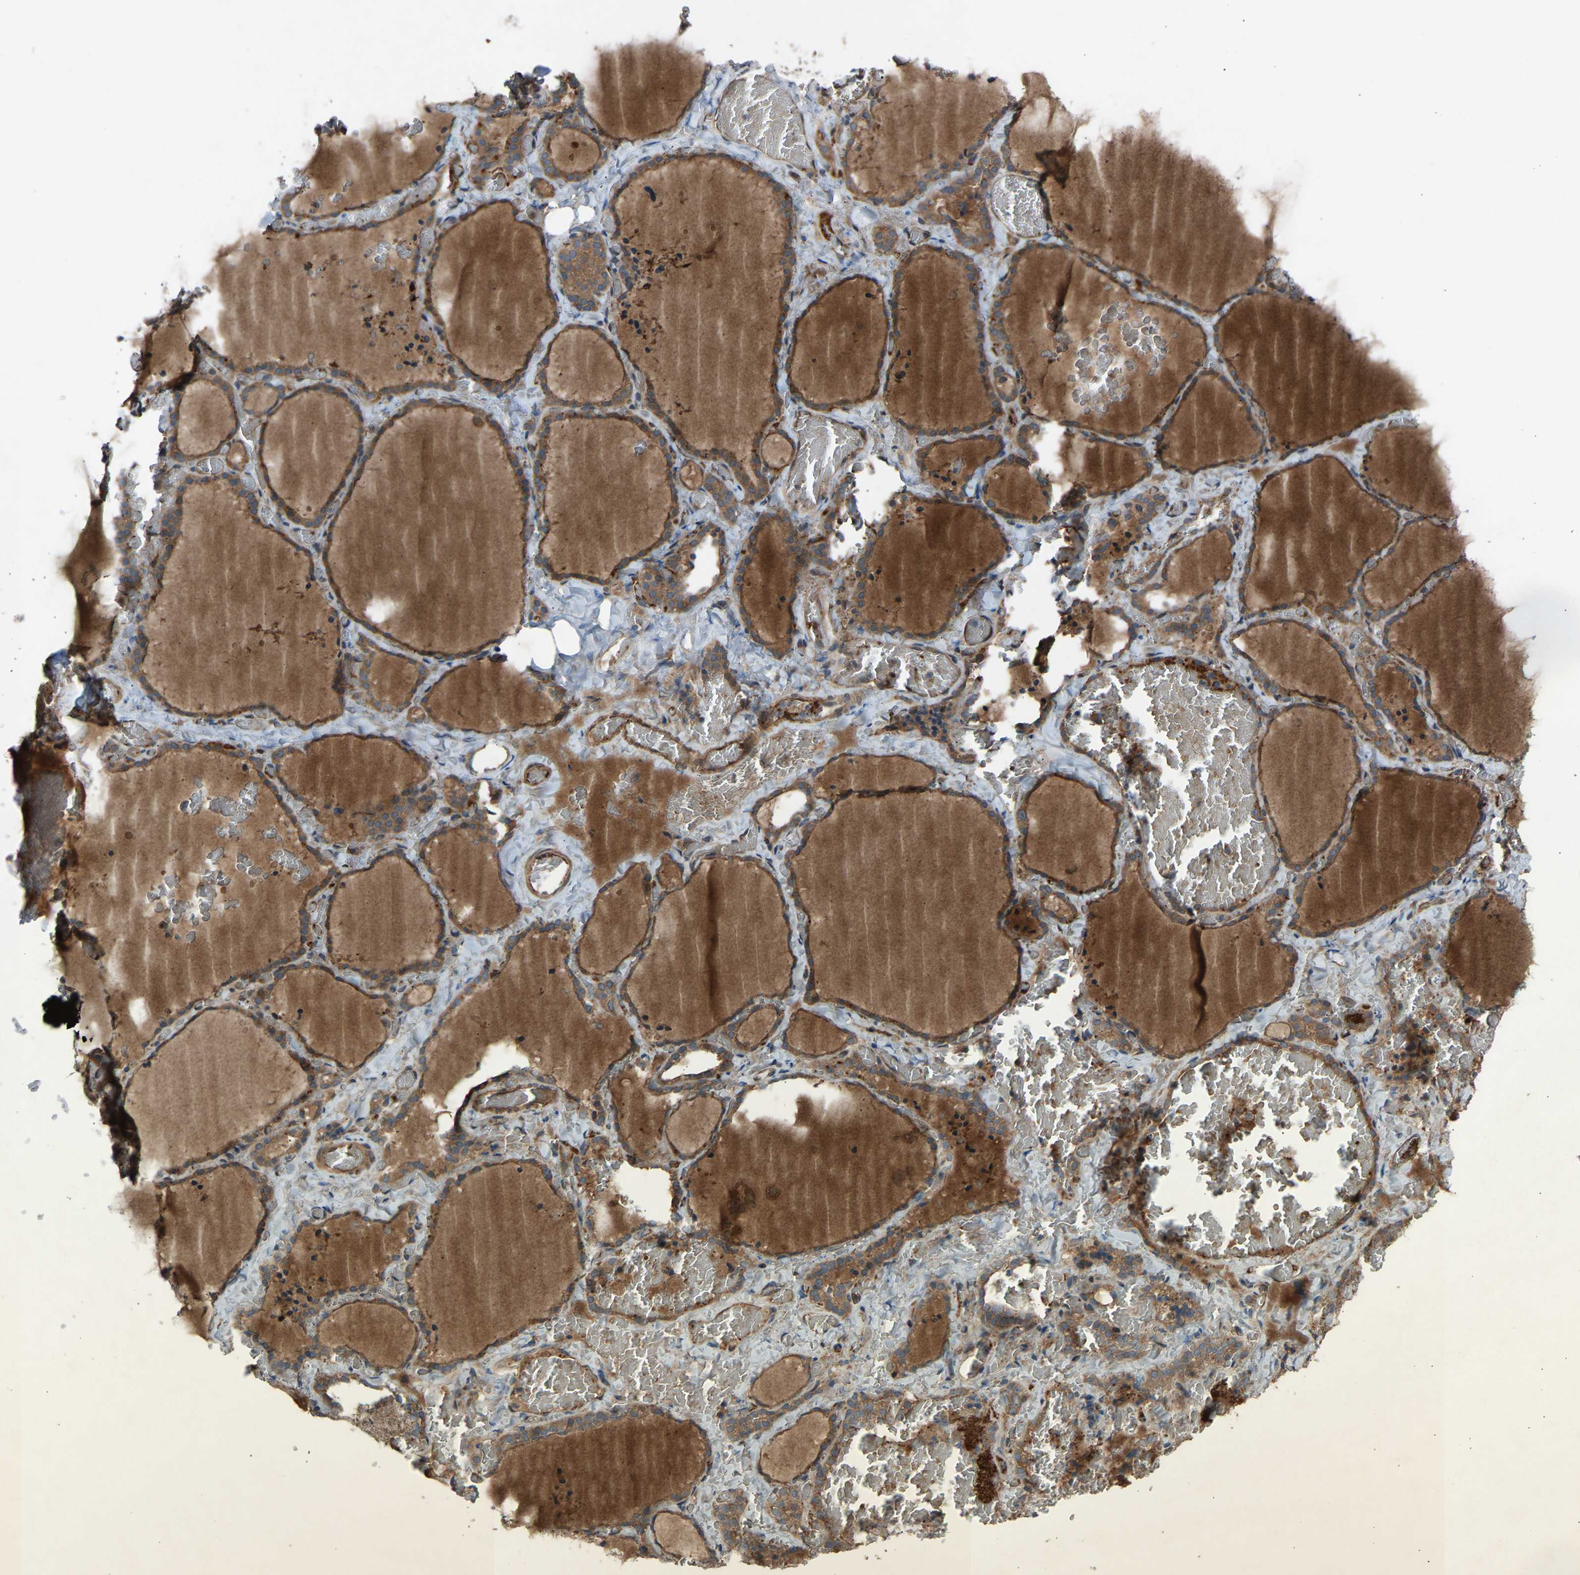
{"staining": {"intensity": "weak", "quantity": ">75%", "location": "cytoplasmic/membranous"}, "tissue": "thyroid gland", "cell_type": "Glandular cells", "image_type": "normal", "snomed": [{"axis": "morphology", "description": "Normal tissue, NOS"}, {"axis": "topography", "description": "Thyroid gland"}], "caption": "Brown immunohistochemical staining in unremarkable human thyroid gland exhibits weak cytoplasmic/membranous positivity in approximately >75% of glandular cells. (DAB IHC with brightfield microscopy, high magnification).", "gene": "GAS2L1", "patient": {"sex": "female", "age": 22}}